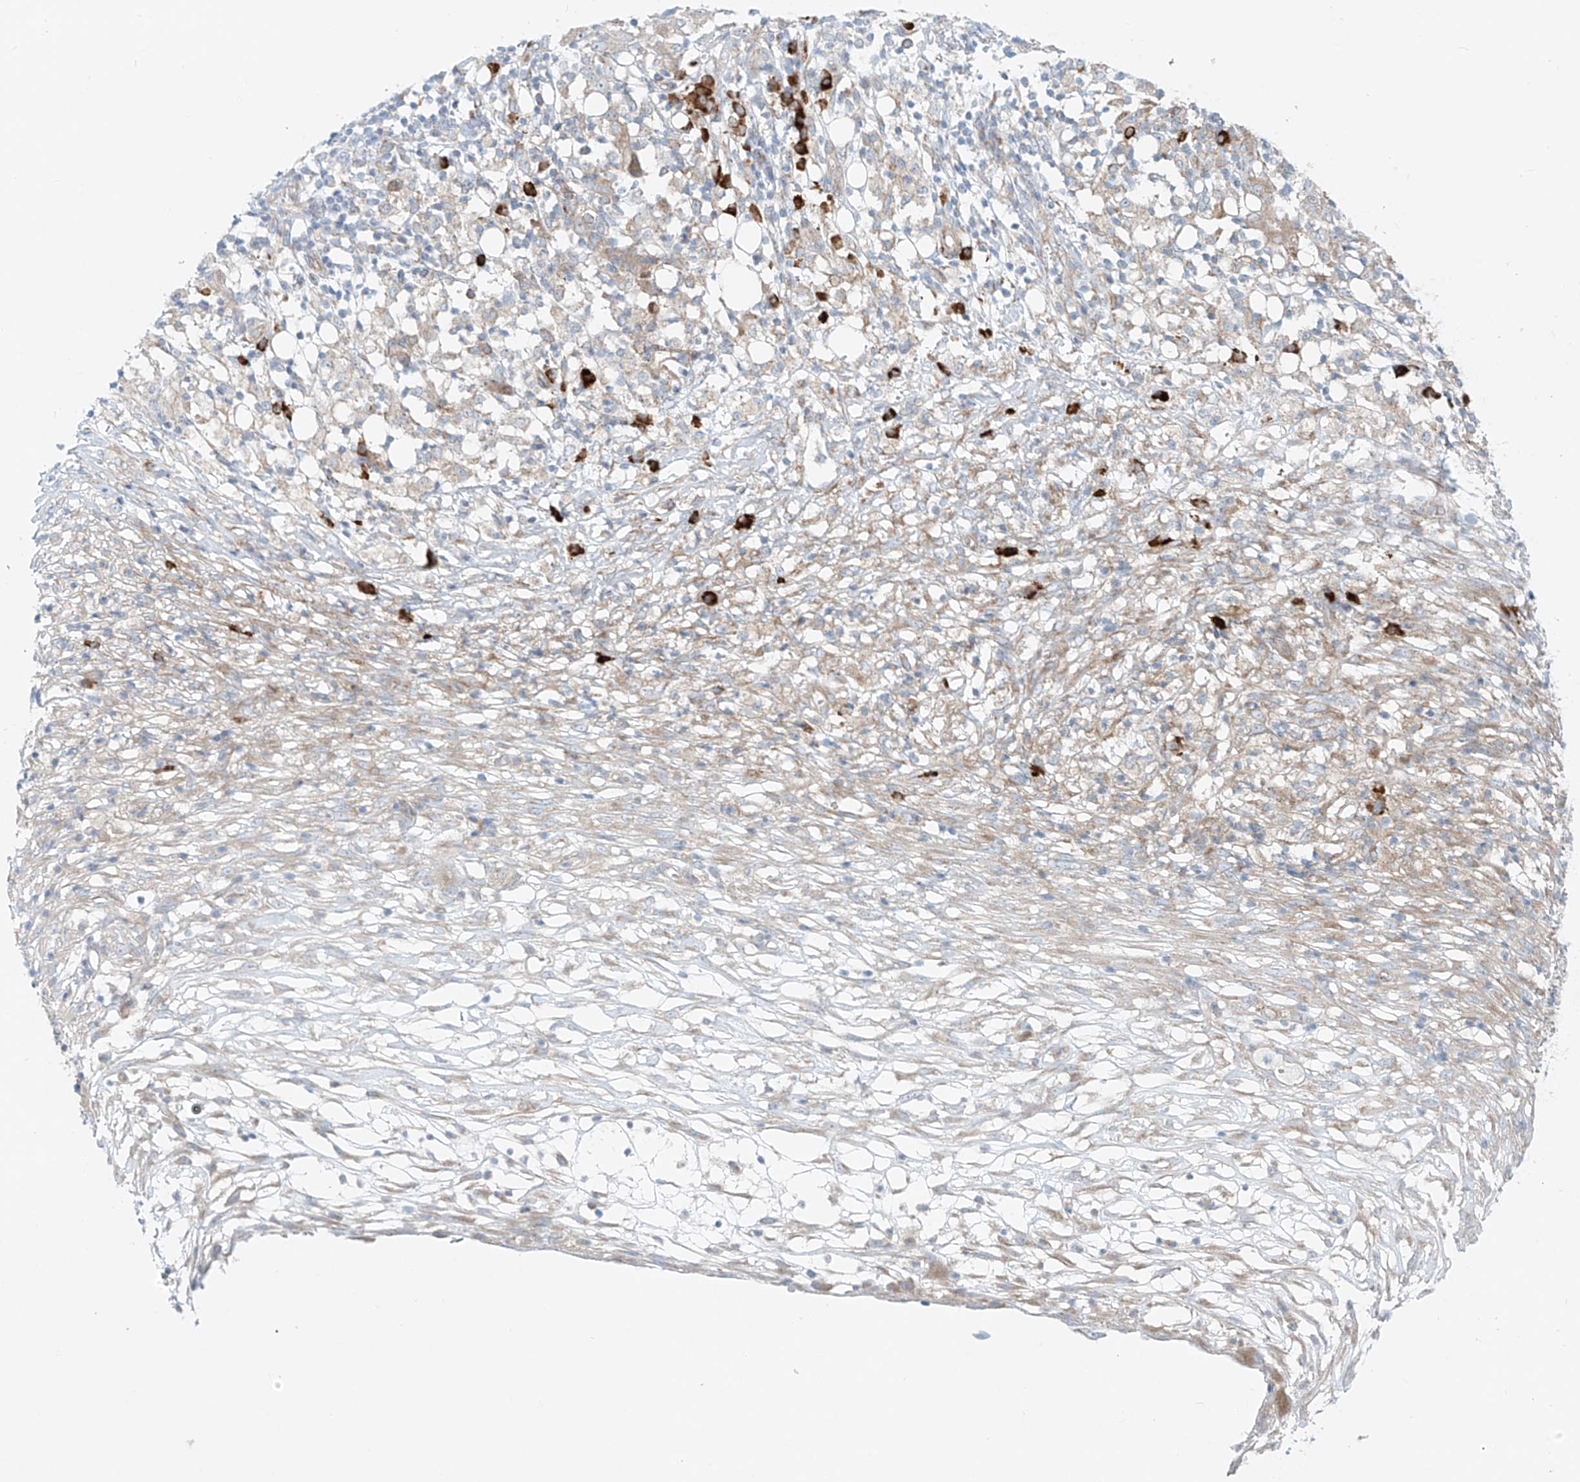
{"staining": {"intensity": "weak", "quantity": "<25%", "location": "cytoplasmic/membranous"}, "tissue": "ovarian cancer", "cell_type": "Tumor cells", "image_type": "cancer", "snomed": [{"axis": "morphology", "description": "Carcinoma, endometroid"}, {"axis": "topography", "description": "Ovary"}], "caption": "IHC histopathology image of neoplastic tissue: ovarian cancer (endometroid carcinoma) stained with DAB exhibits no significant protein expression in tumor cells. Brightfield microscopy of IHC stained with DAB (brown) and hematoxylin (blue), captured at high magnification.", "gene": "EIPR1", "patient": {"sex": "female", "age": 42}}